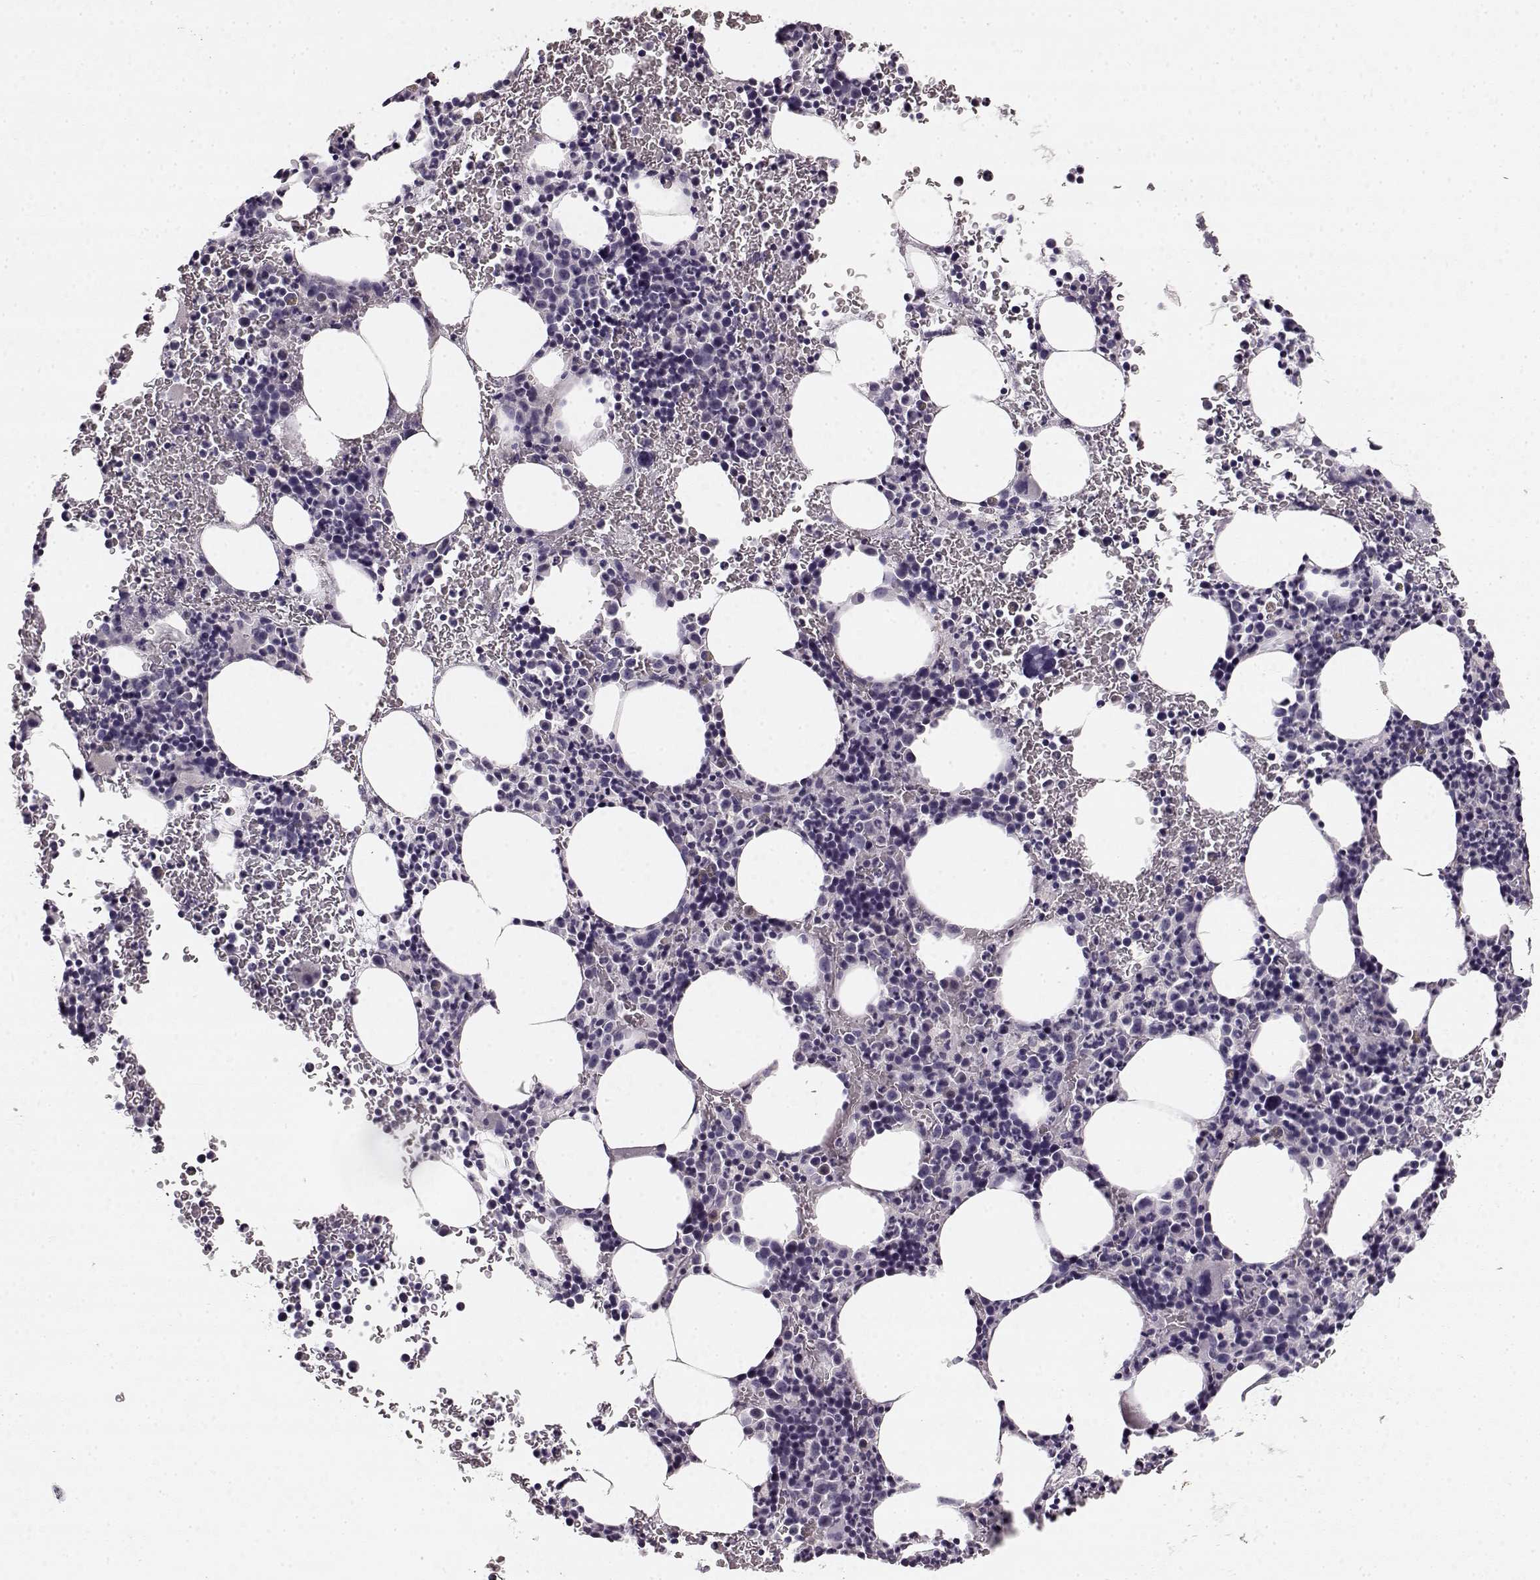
{"staining": {"intensity": "negative", "quantity": "none", "location": "none"}, "tissue": "bone marrow", "cell_type": "Hematopoietic cells", "image_type": "normal", "snomed": [{"axis": "morphology", "description": "Normal tissue, NOS"}, {"axis": "topography", "description": "Bone marrow"}], "caption": "DAB (3,3'-diaminobenzidine) immunohistochemical staining of normal bone marrow shows no significant staining in hematopoietic cells.", "gene": "KIAA0319", "patient": {"sex": "male", "age": 72}}